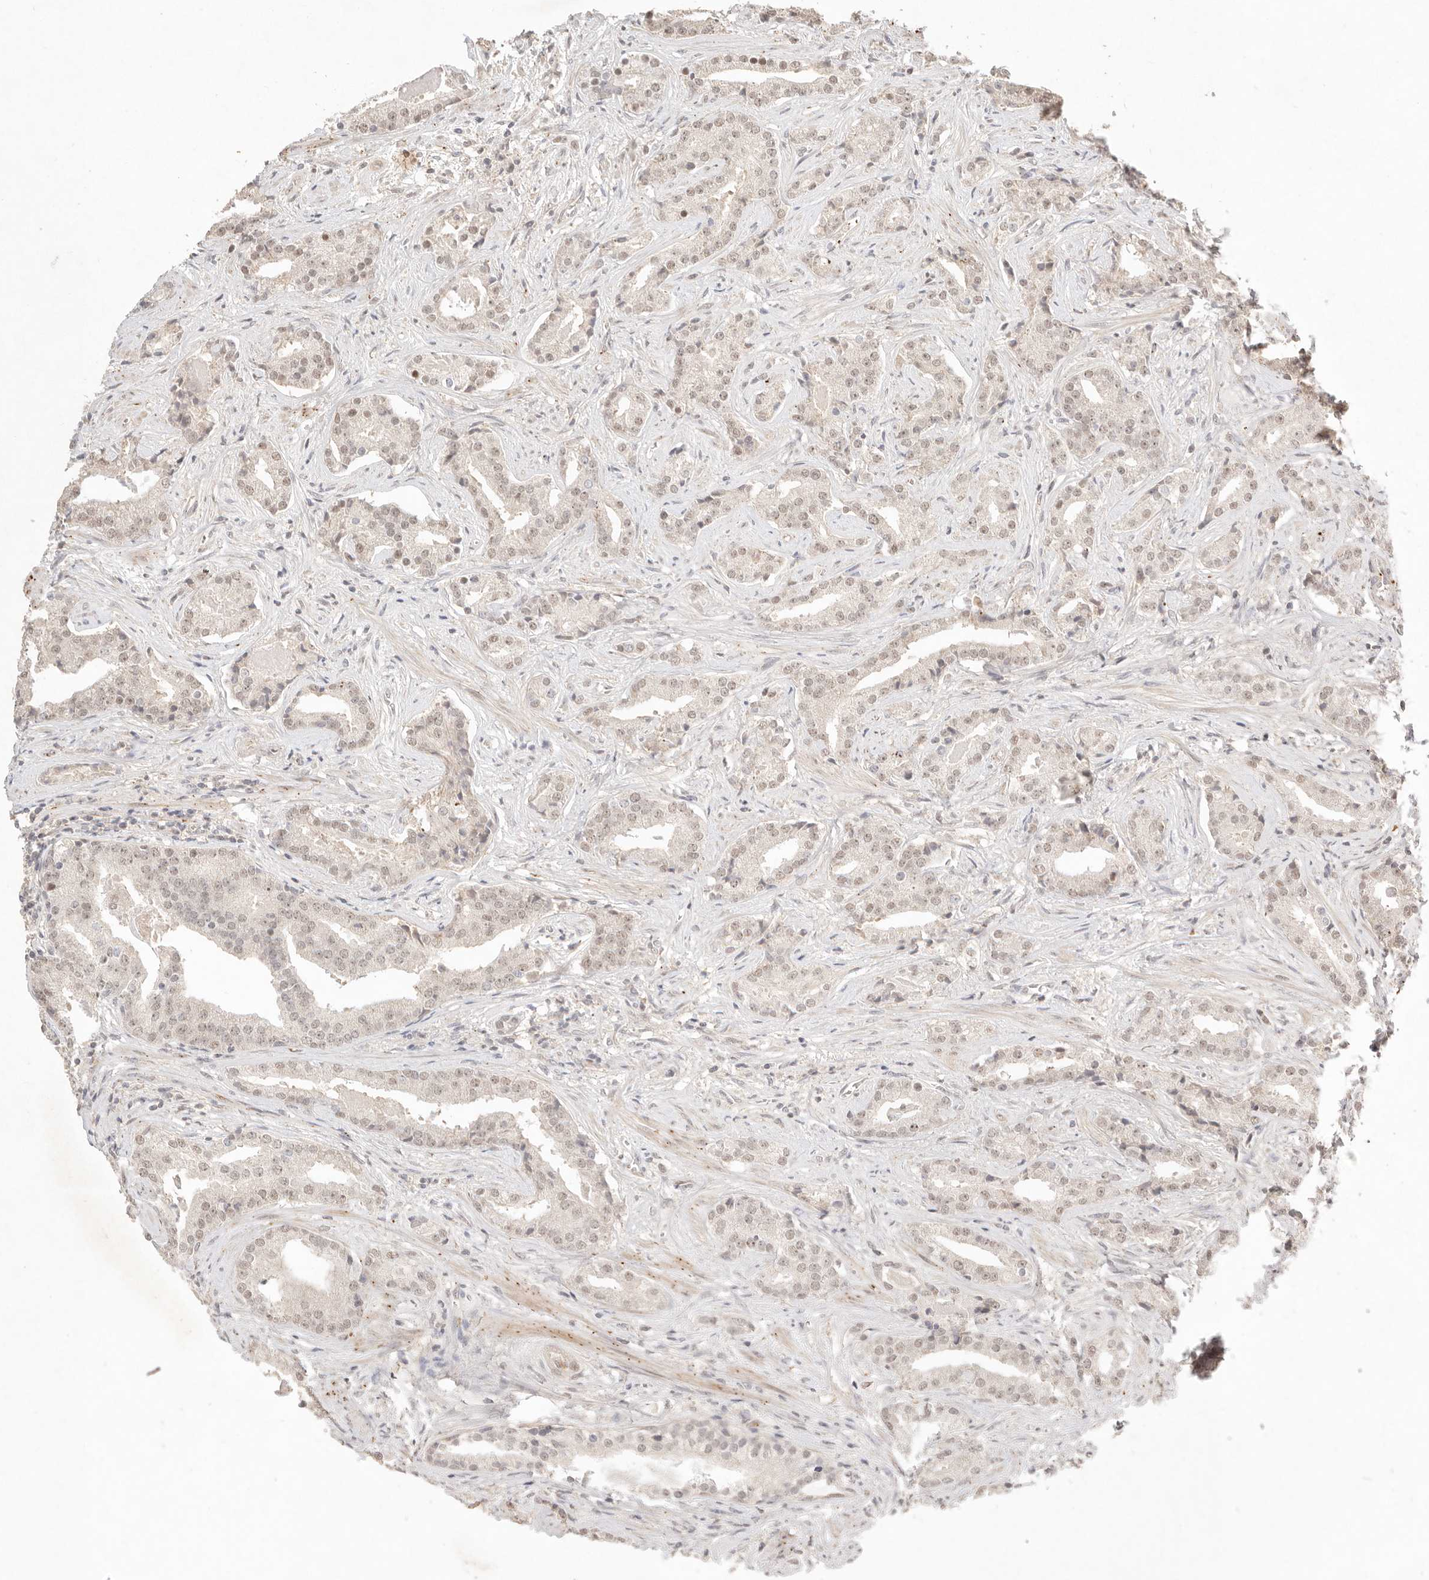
{"staining": {"intensity": "weak", "quantity": ">75%", "location": "nuclear"}, "tissue": "prostate cancer", "cell_type": "Tumor cells", "image_type": "cancer", "snomed": [{"axis": "morphology", "description": "Adenocarcinoma, Low grade"}, {"axis": "topography", "description": "Prostate"}], "caption": "Immunohistochemistry (IHC) of adenocarcinoma (low-grade) (prostate) displays low levels of weak nuclear expression in approximately >75% of tumor cells.", "gene": "MEP1A", "patient": {"sex": "male", "age": 67}}